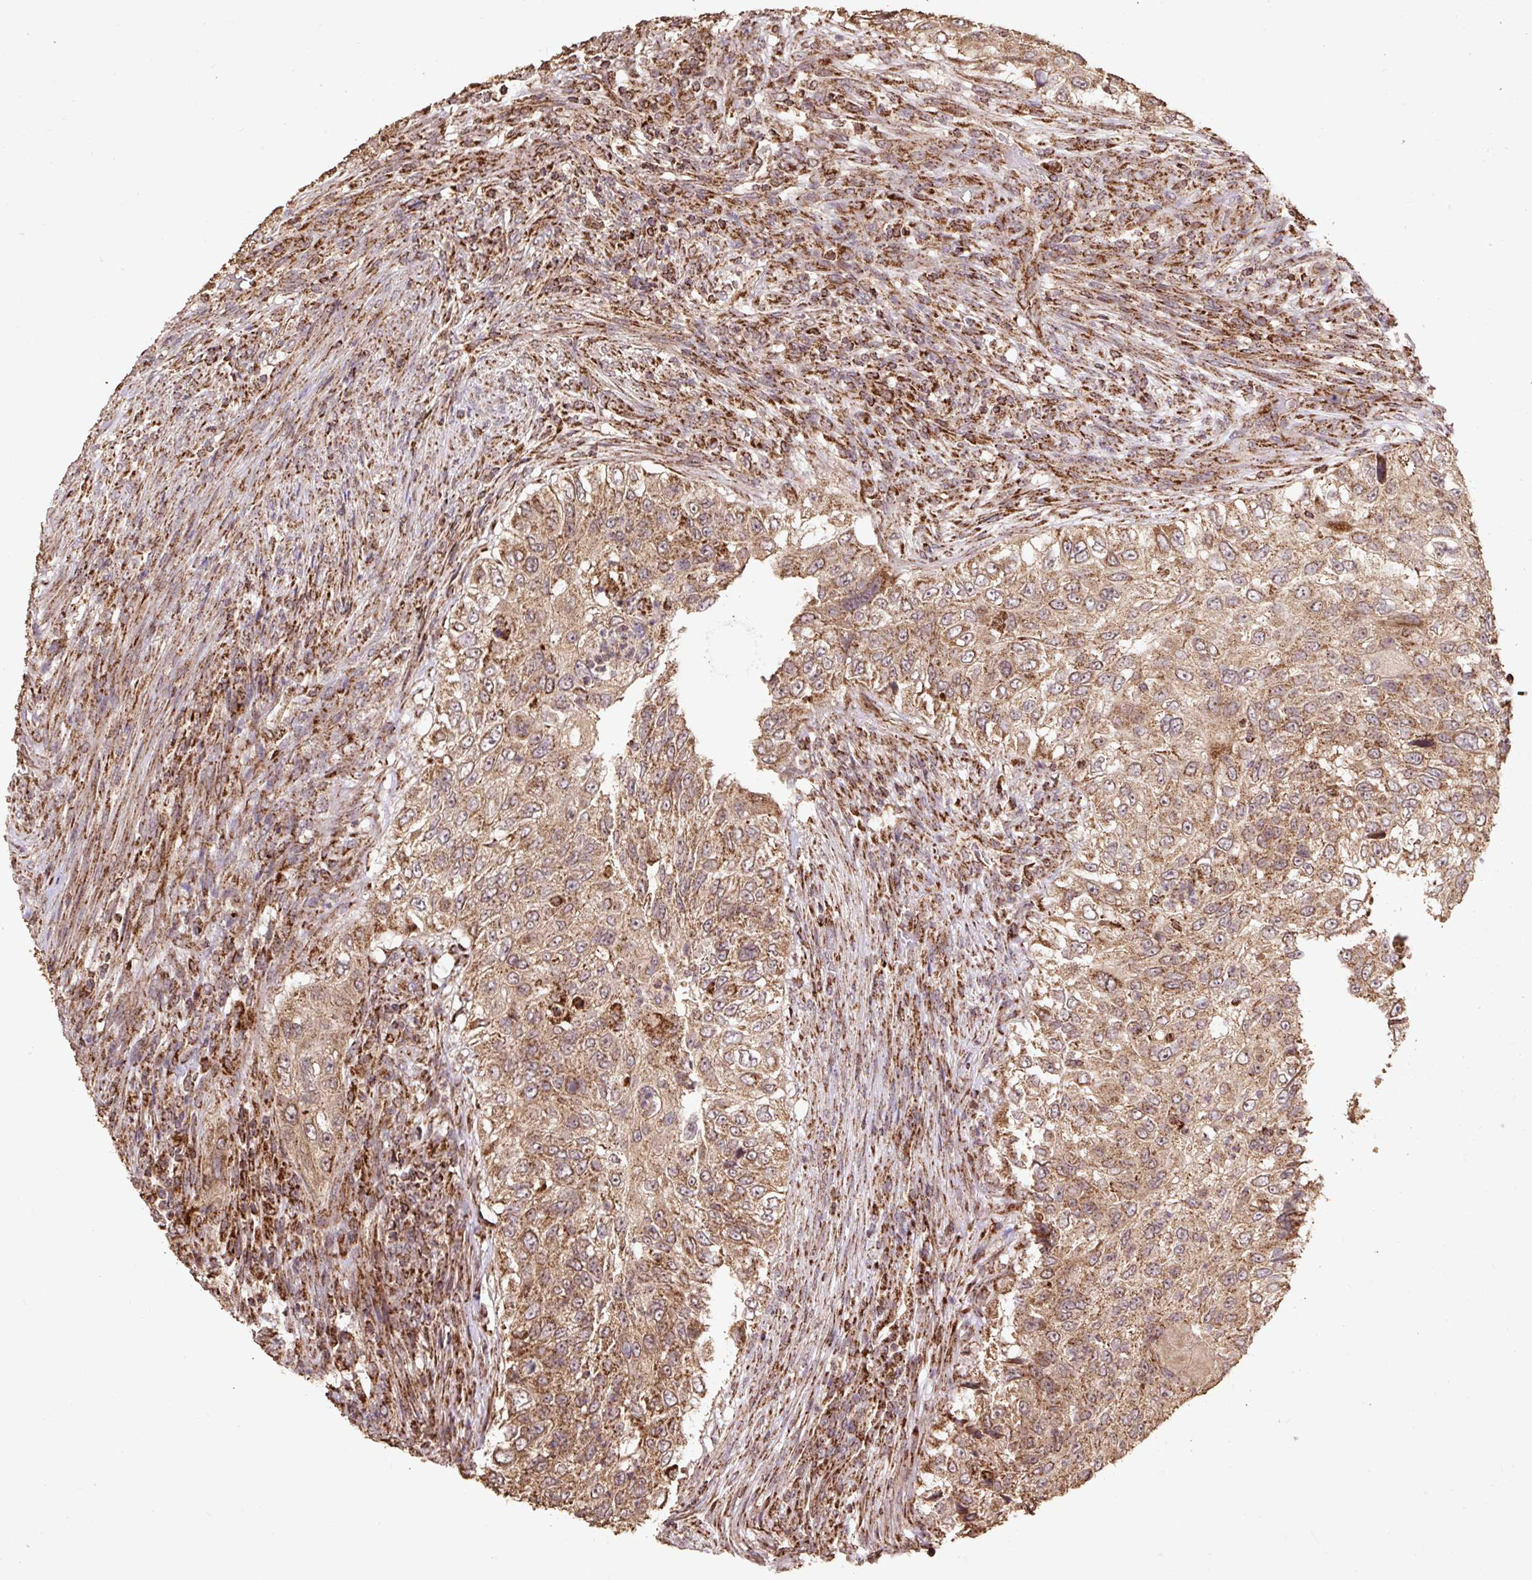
{"staining": {"intensity": "moderate", "quantity": ">75%", "location": "cytoplasmic/membranous"}, "tissue": "urothelial cancer", "cell_type": "Tumor cells", "image_type": "cancer", "snomed": [{"axis": "morphology", "description": "Urothelial carcinoma, High grade"}, {"axis": "topography", "description": "Urinary bladder"}], "caption": "IHC histopathology image of neoplastic tissue: human urothelial carcinoma (high-grade) stained using immunohistochemistry exhibits medium levels of moderate protein expression localized specifically in the cytoplasmic/membranous of tumor cells, appearing as a cytoplasmic/membranous brown color.", "gene": "ATP5F1A", "patient": {"sex": "female", "age": 60}}